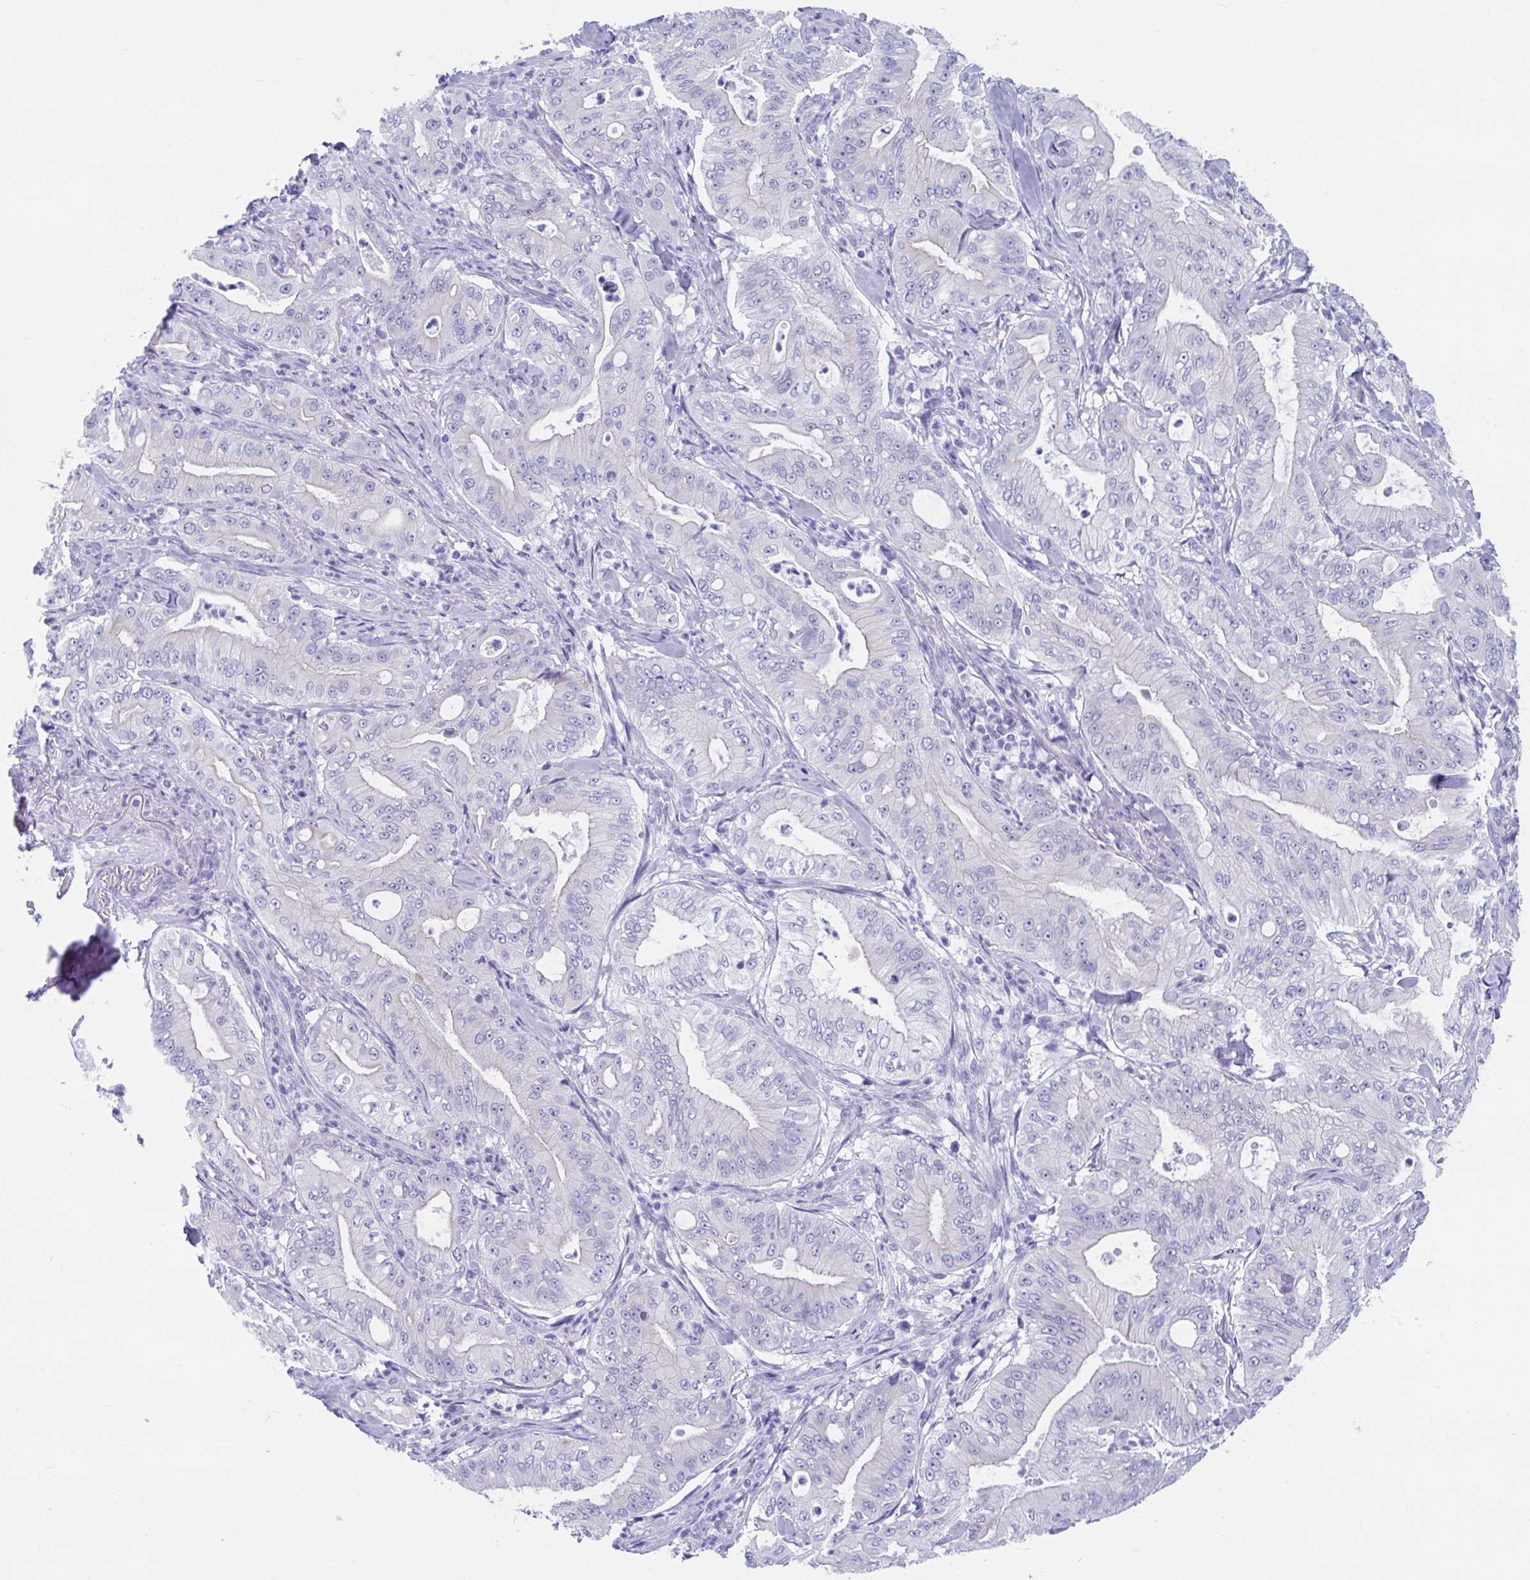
{"staining": {"intensity": "negative", "quantity": "none", "location": "none"}, "tissue": "pancreatic cancer", "cell_type": "Tumor cells", "image_type": "cancer", "snomed": [{"axis": "morphology", "description": "Adenocarcinoma, NOS"}, {"axis": "topography", "description": "Pancreas"}], "caption": "The IHC photomicrograph has no significant staining in tumor cells of adenocarcinoma (pancreatic) tissue. The staining is performed using DAB brown chromogen with nuclei counter-stained in using hematoxylin.", "gene": "TTC30B", "patient": {"sex": "male", "age": 71}}